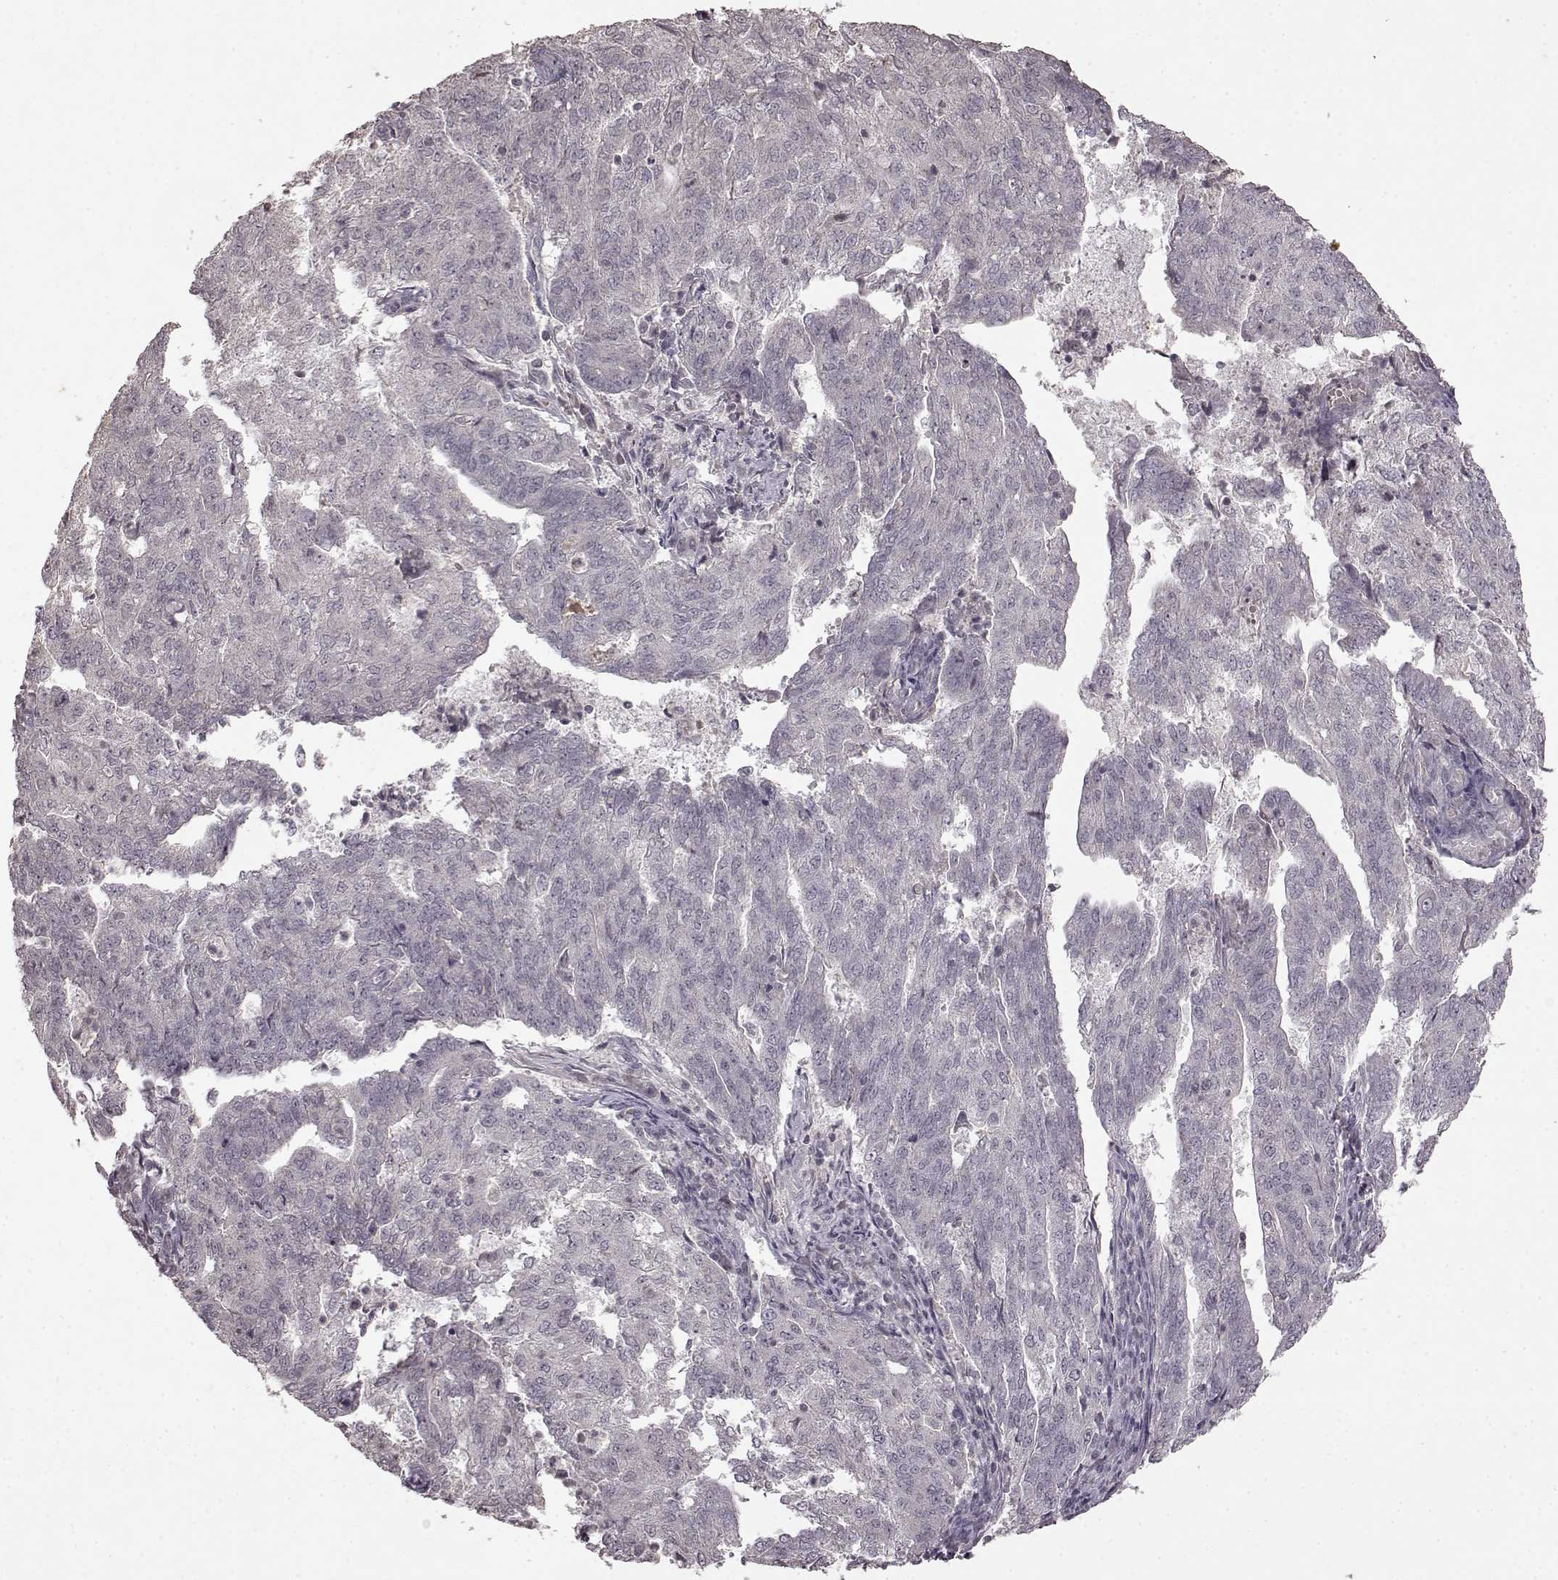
{"staining": {"intensity": "negative", "quantity": "none", "location": "none"}, "tissue": "endometrial cancer", "cell_type": "Tumor cells", "image_type": "cancer", "snomed": [{"axis": "morphology", "description": "Adenocarcinoma, NOS"}, {"axis": "topography", "description": "Endometrium"}], "caption": "An immunohistochemistry (IHC) histopathology image of endometrial cancer is shown. There is no staining in tumor cells of endometrial cancer.", "gene": "LHB", "patient": {"sex": "female", "age": 82}}